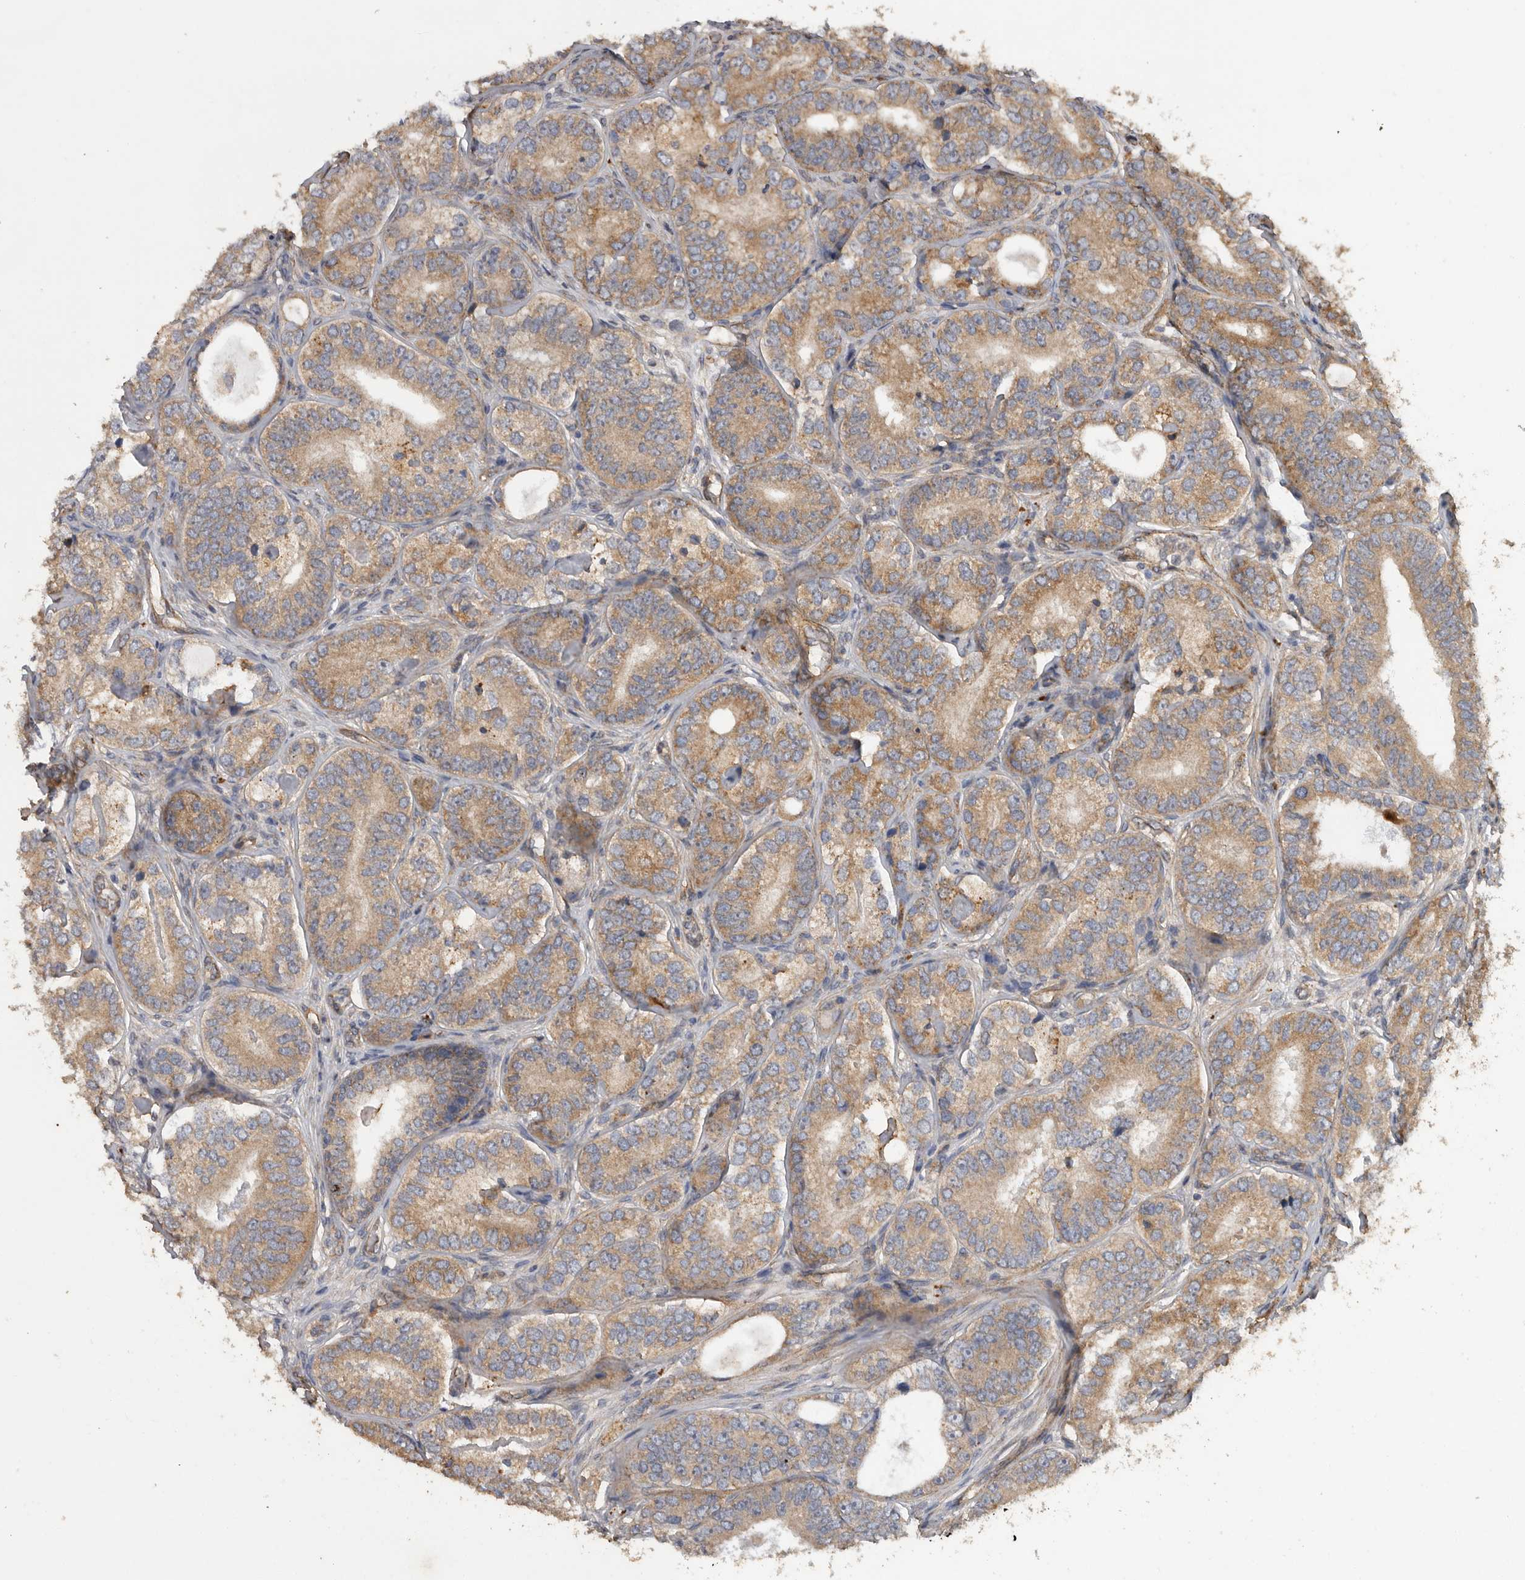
{"staining": {"intensity": "moderate", "quantity": ">75%", "location": "cytoplasmic/membranous"}, "tissue": "prostate cancer", "cell_type": "Tumor cells", "image_type": "cancer", "snomed": [{"axis": "morphology", "description": "Adenocarcinoma, High grade"}, {"axis": "topography", "description": "Prostate"}], "caption": "The immunohistochemical stain highlights moderate cytoplasmic/membranous staining in tumor cells of prostate cancer (adenocarcinoma (high-grade)) tissue.", "gene": "PODXL2", "patient": {"sex": "male", "age": 56}}